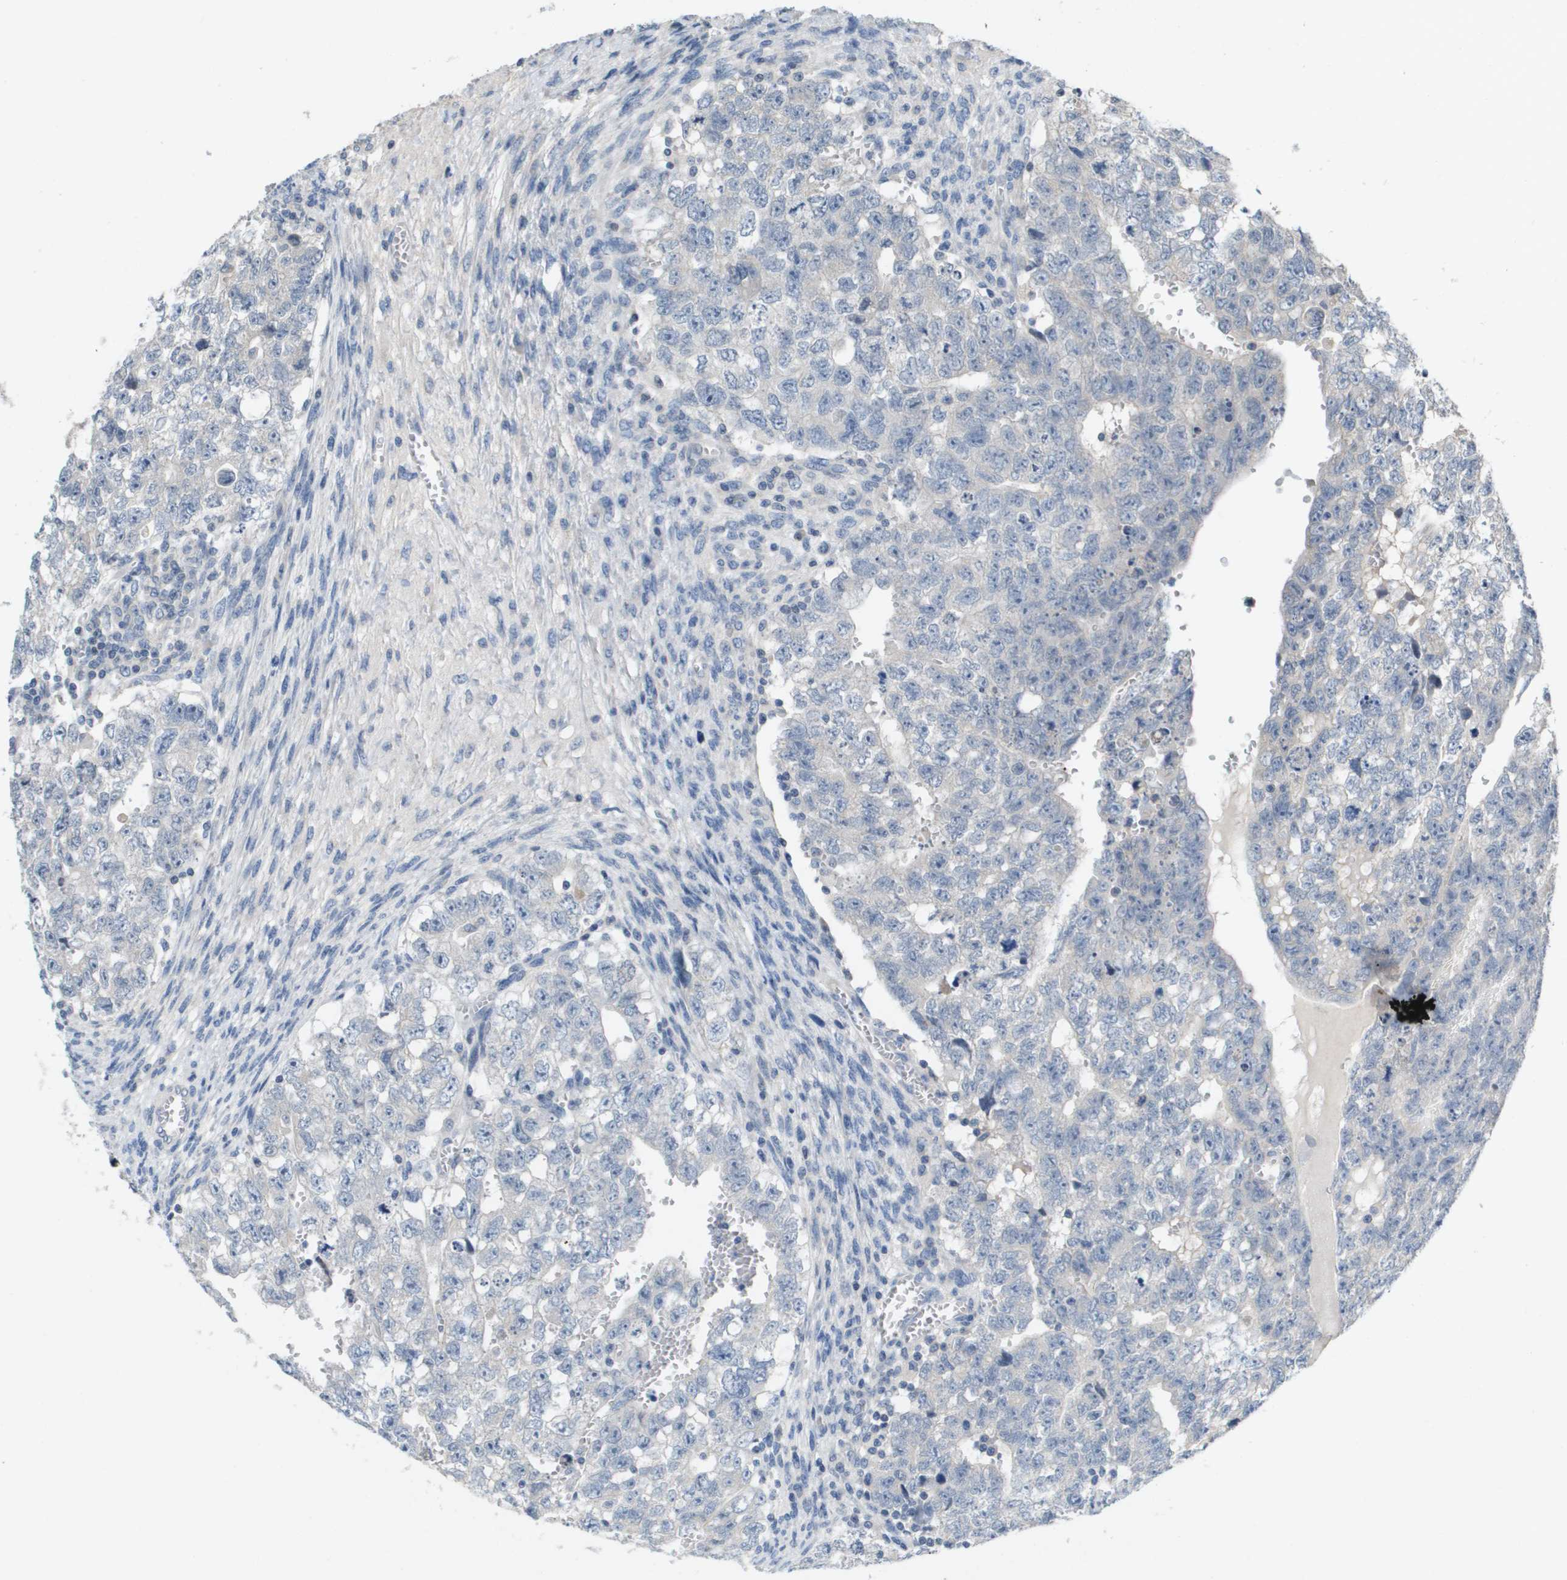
{"staining": {"intensity": "negative", "quantity": "none", "location": "none"}, "tissue": "testis cancer", "cell_type": "Tumor cells", "image_type": "cancer", "snomed": [{"axis": "morphology", "description": "Seminoma, NOS"}, {"axis": "morphology", "description": "Carcinoma, Embryonal, NOS"}, {"axis": "topography", "description": "Testis"}], "caption": "DAB (3,3'-diaminobenzidine) immunohistochemical staining of human testis cancer (embryonal carcinoma) reveals no significant positivity in tumor cells.", "gene": "CAPN11", "patient": {"sex": "male", "age": 38}}